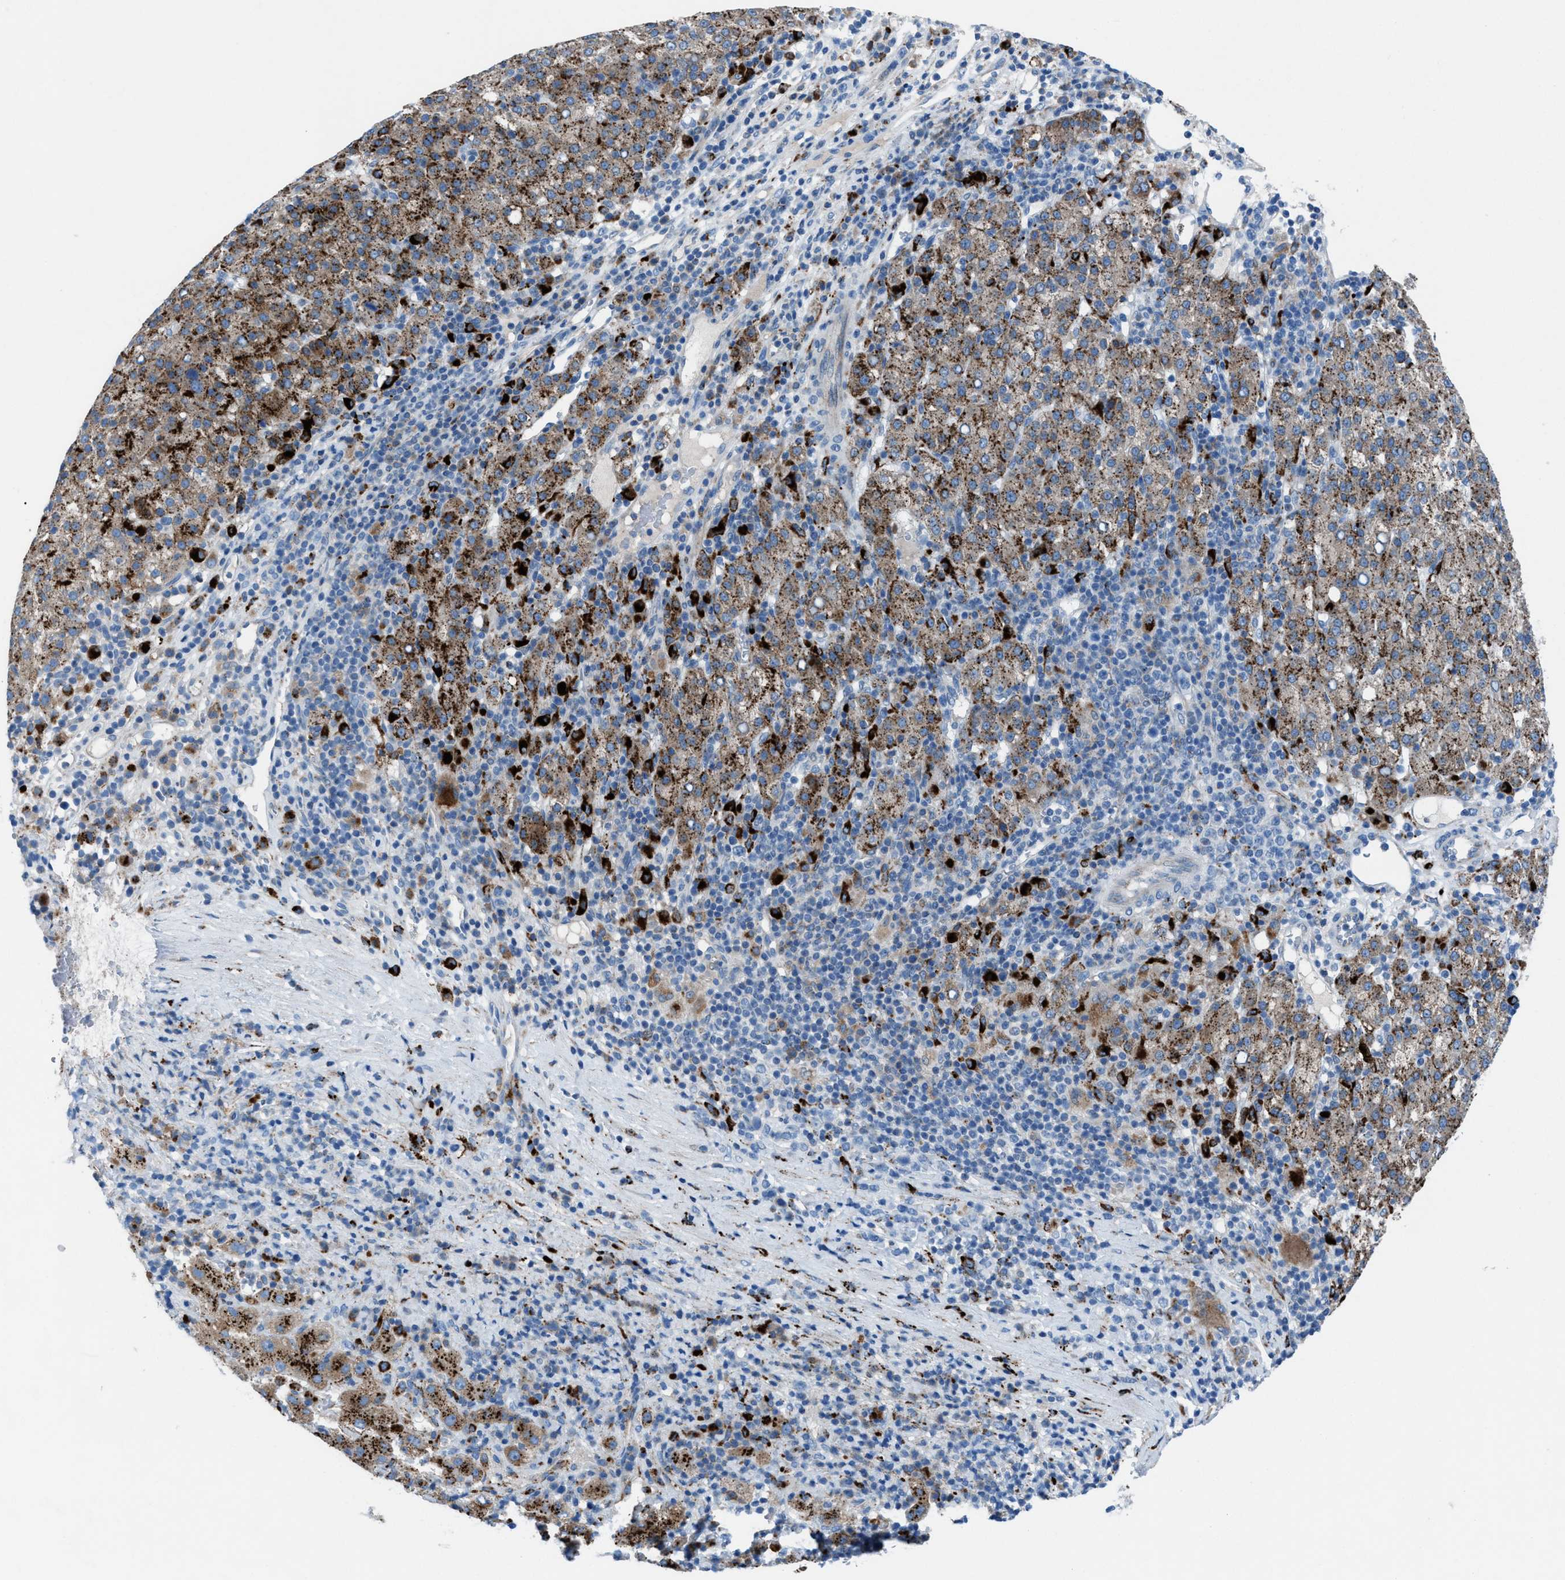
{"staining": {"intensity": "moderate", "quantity": ">75%", "location": "cytoplasmic/membranous"}, "tissue": "liver cancer", "cell_type": "Tumor cells", "image_type": "cancer", "snomed": [{"axis": "morphology", "description": "Carcinoma, Hepatocellular, NOS"}, {"axis": "topography", "description": "Liver"}], "caption": "Immunohistochemical staining of liver cancer (hepatocellular carcinoma) demonstrates medium levels of moderate cytoplasmic/membranous protein positivity in approximately >75% of tumor cells. Ihc stains the protein in brown and the nuclei are stained blue.", "gene": "CD1B", "patient": {"sex": "female", "age": 58}}